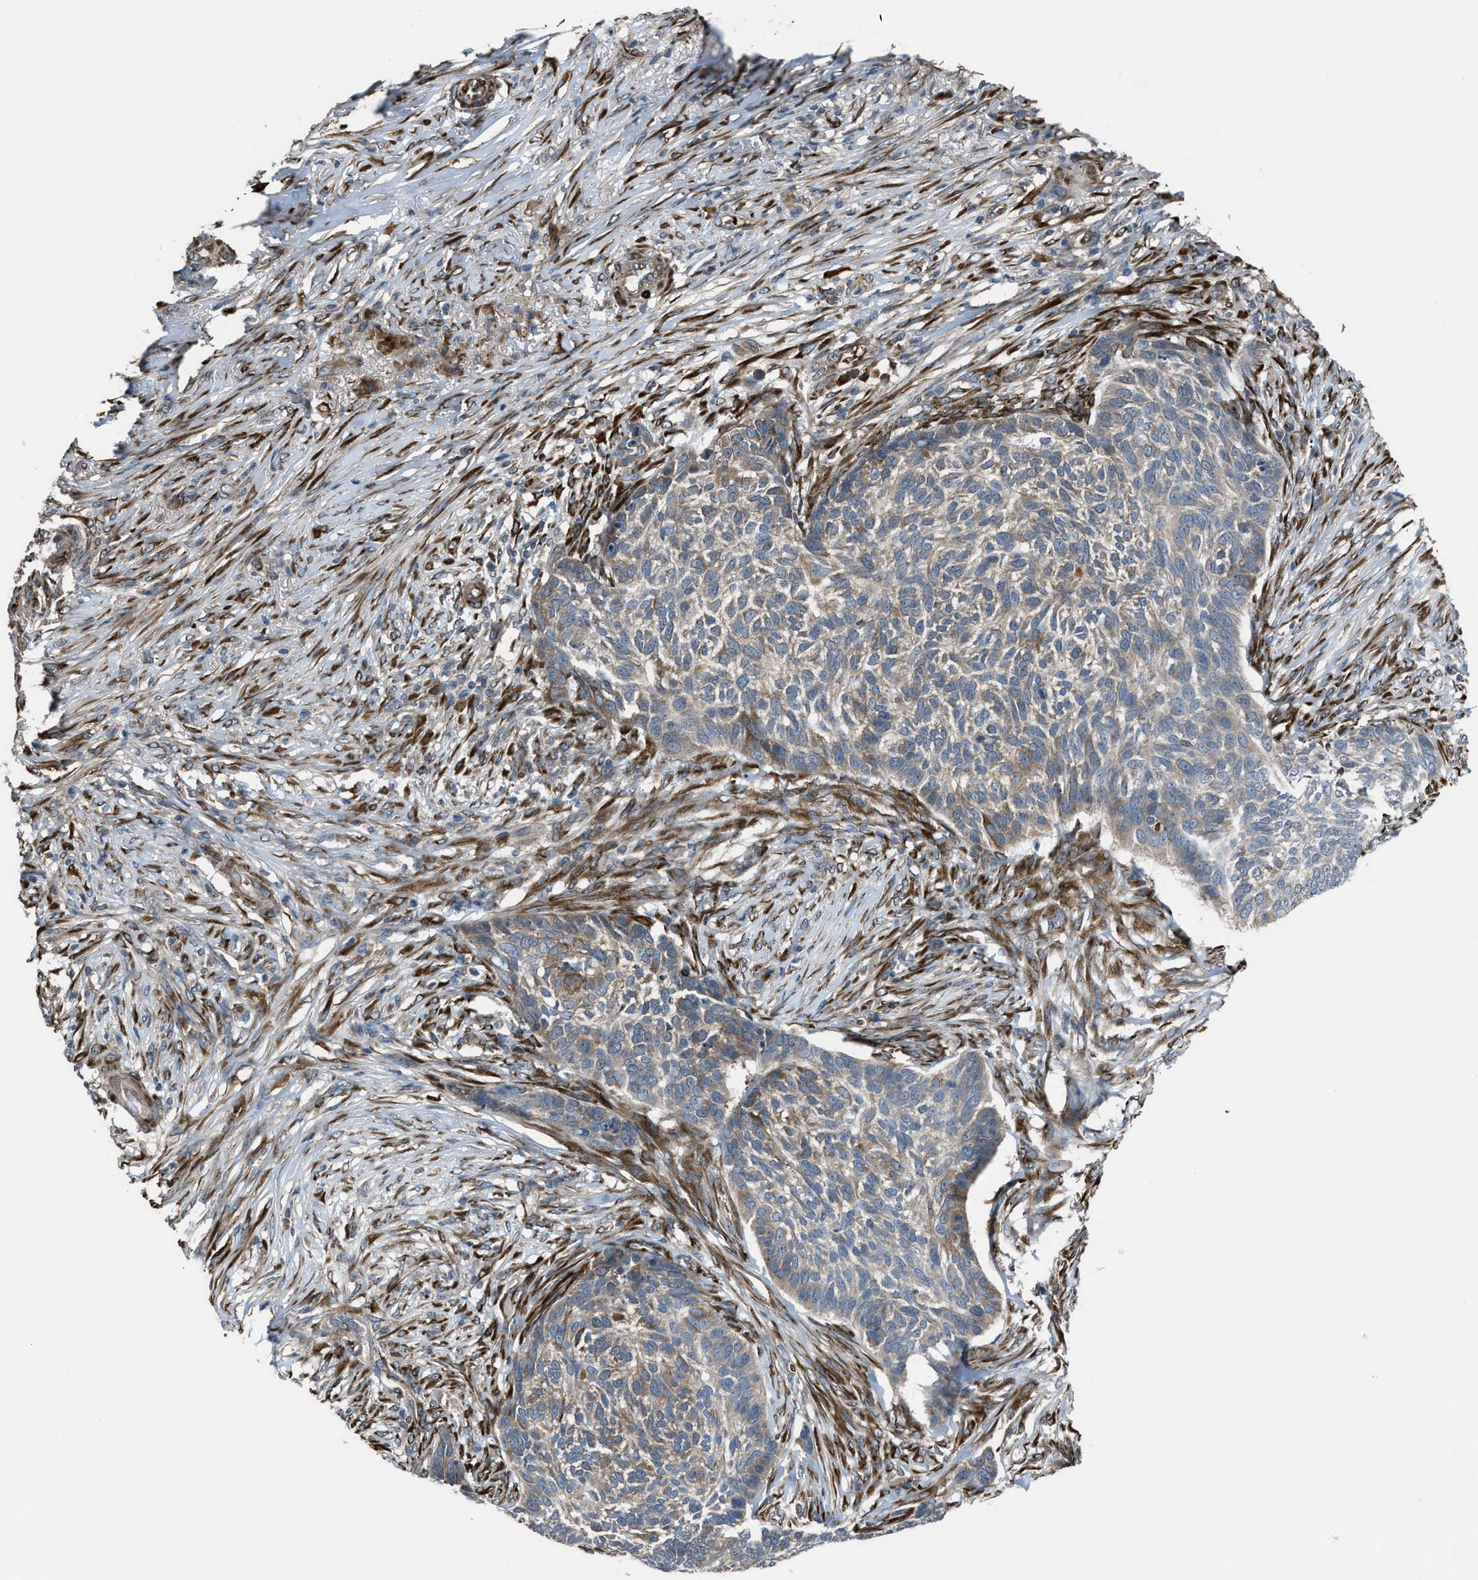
{"staining": {"intensity": "moderate", "quantity": "25%-75%", "location": "cytoplasmic/membranous"}, "tissue": "skin cancer", "cell_type": "Tumor cells", "image_type": "cancer", "snomed": [{"axis": "morphology", "description": "Basal cell carcinoma"}, {"axis": "topography", "description": "Skin"}], "caption": "The micrograph displays a brown stain indicating the presence of a protein in the cytoplasmic/membranous of tumor cells in skin cancer (basal cell carcinoma). (IHC, brightfield microscopy, high magnification).", "gene": "SELENOM", "patient": {"sex": "male", "age": 85}}